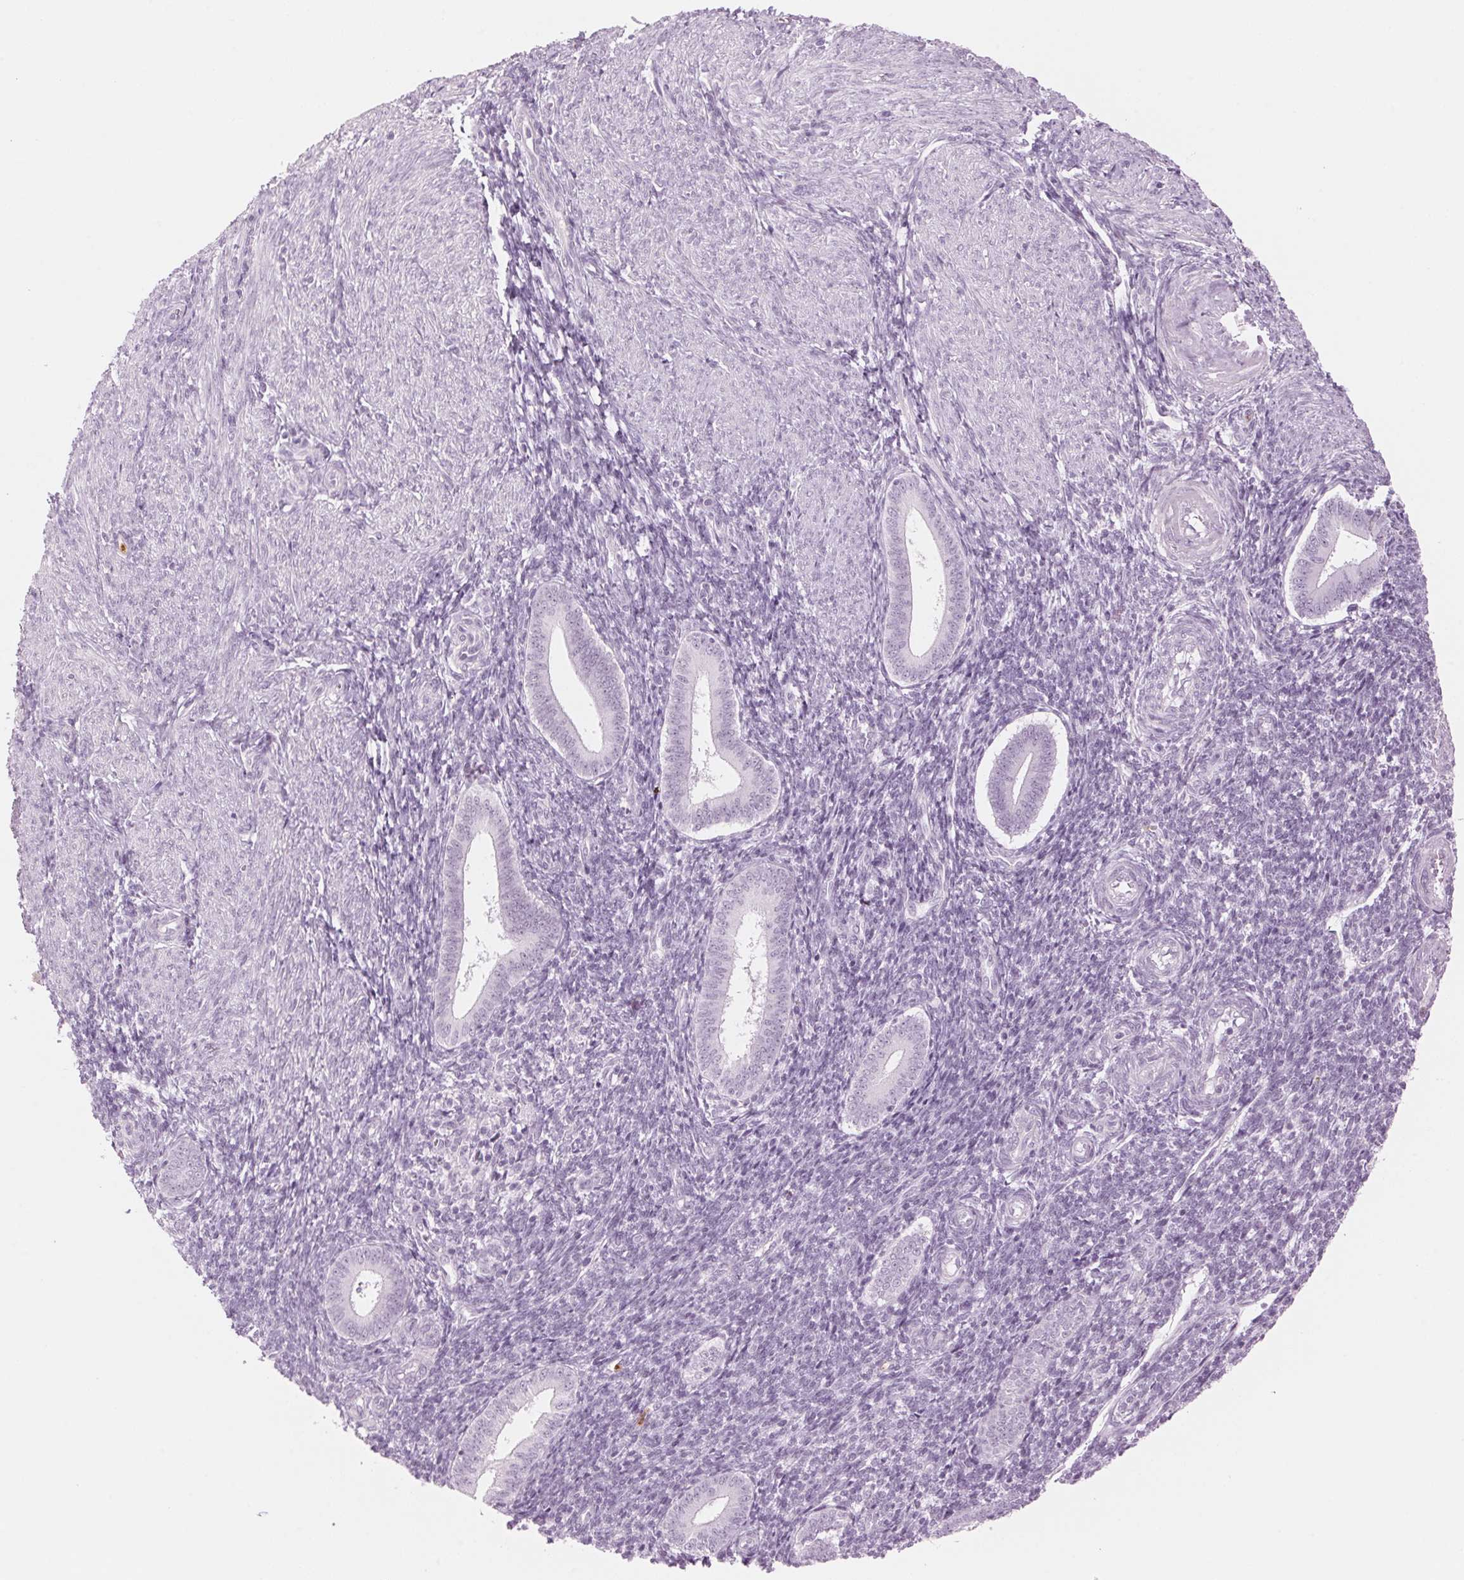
{"staining": {"intensity": "negative", "quantity": "none", "location": "none"}, "tissue": "endometrium", "cell_type": "Cells in endometrial stroma", "image_type": "normal", "snomed": [{"axis": "morphology", "description": "Normal tissue, NOS"}, {"axis": "topography", "description": "Endometrium"}], "caption": "A high-resolution histopathology image shows IHC staining of benign endometrium, which demonstrates no significant expression in cells in endometrial stroma.", "gene": "KLK7", "patient": {"sex": "female", "age": 25}}